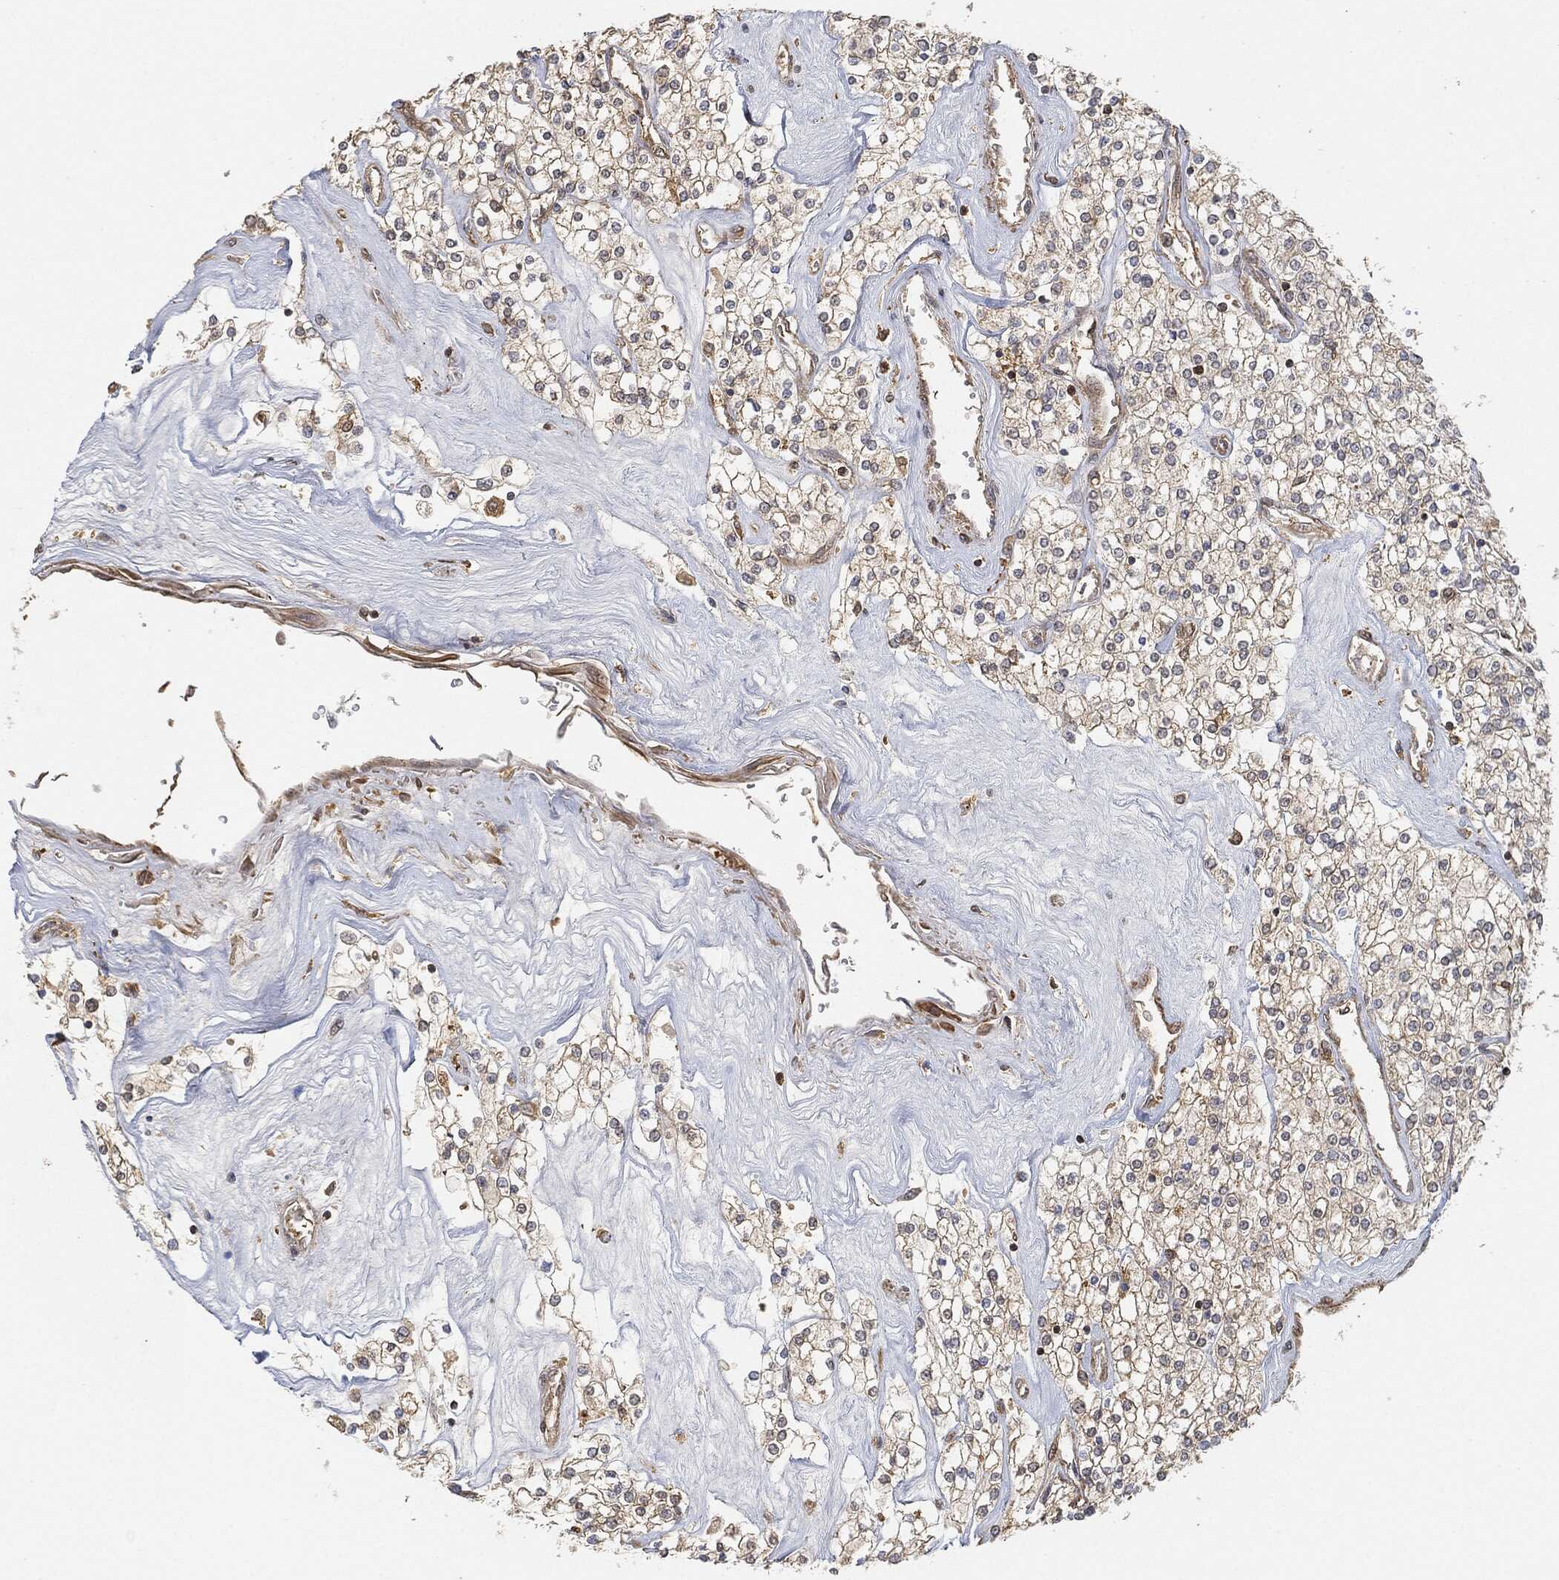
{"staining": {"intensity": "moderate", "quantity": "<25%", "location": "cytoplasmic/membranous"}, "tissue": "renal cancer", "cell_type": "Tumor cells", "image_type": "cancer", "snomed": [{"axis": "morphology", "description": "Adenocarcinoma, NOS"}, {"axis": "topography", "description": "Kidney"}], "caption": "Tumor cells reveal low levels of moderate cytoplasmic/membranous staining in approximately <25% of cells in human adenocarcinoma (renal).", "gene": "TPT1", "patient": {"sex": "male", "age": 80}}